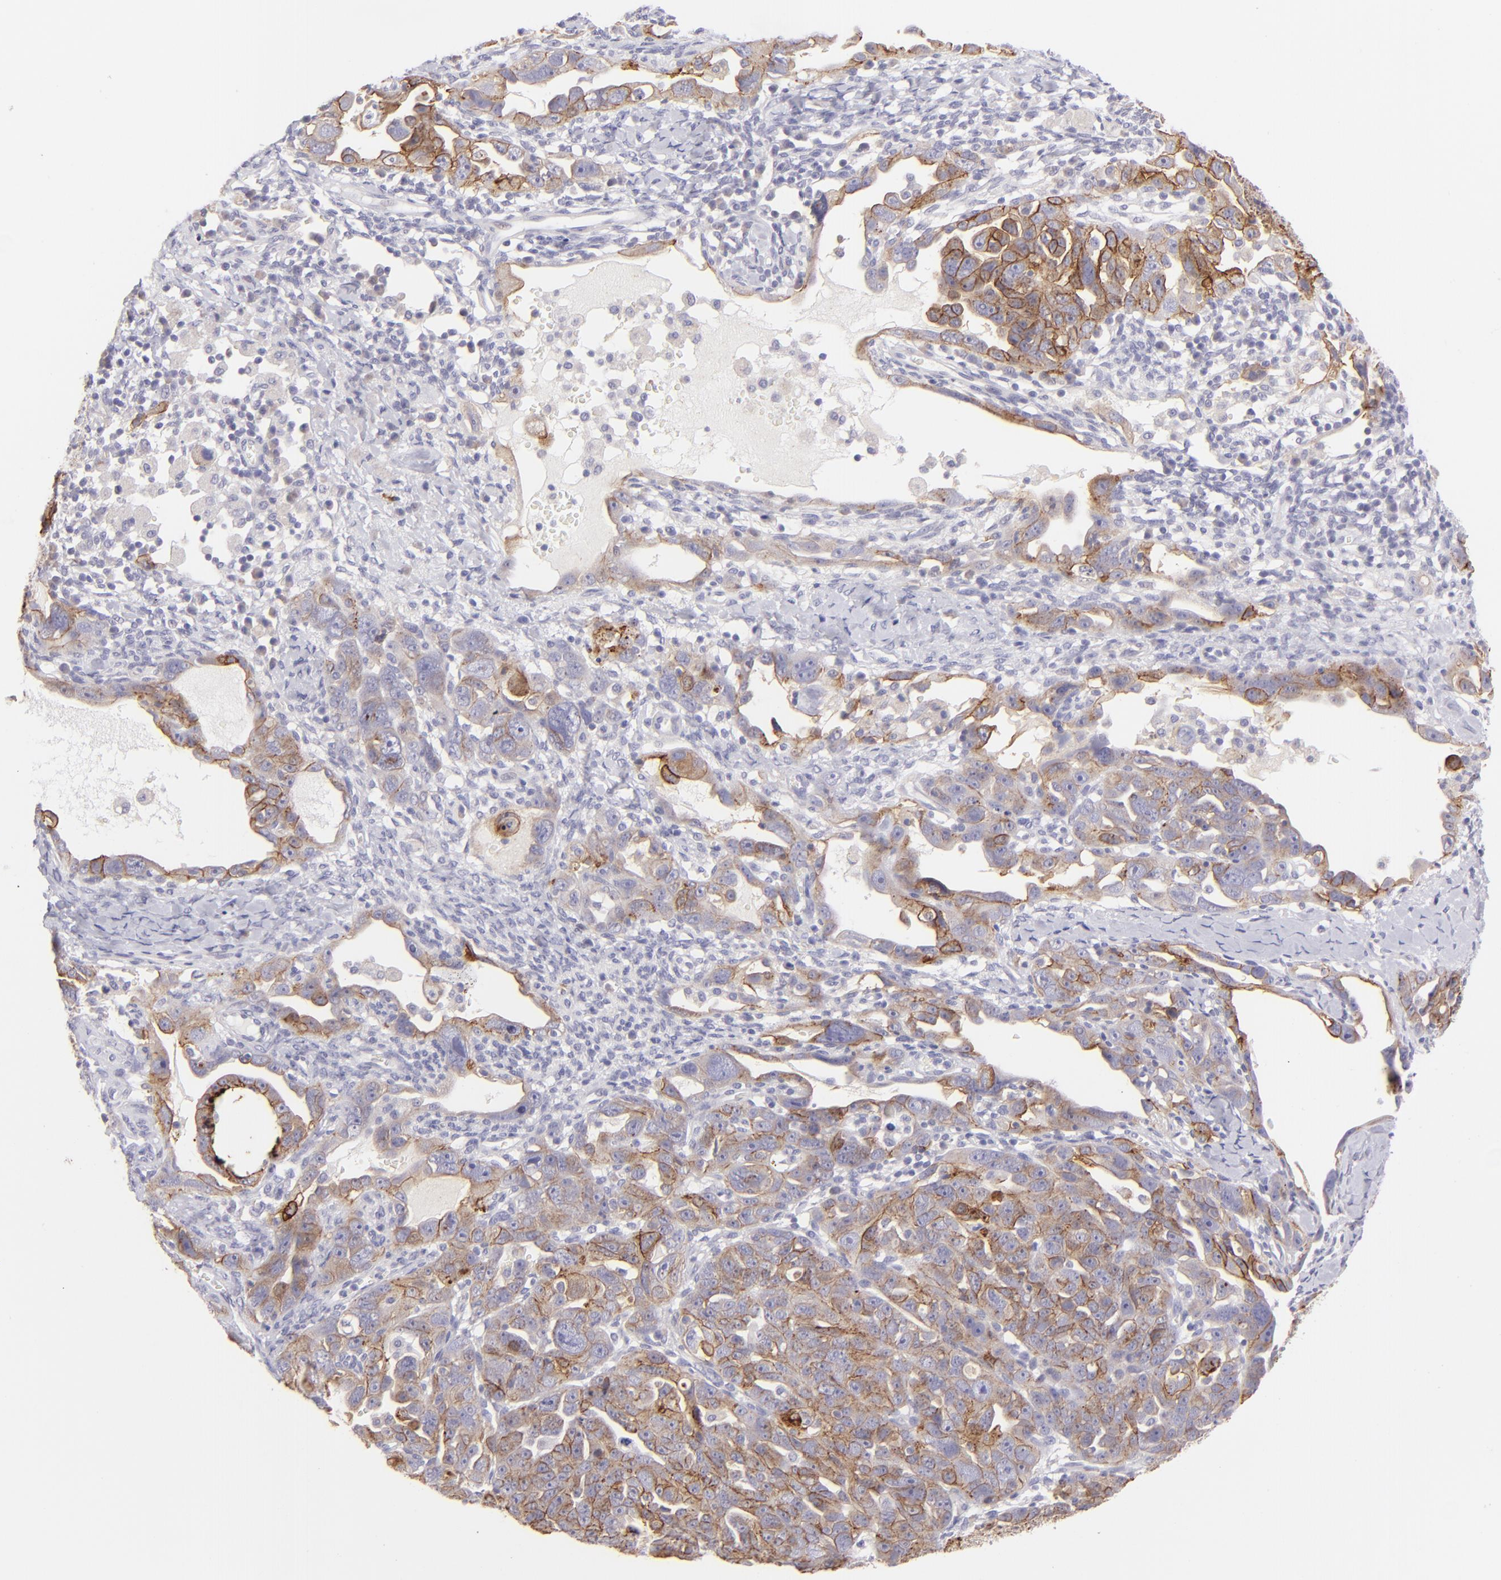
{"staining": {"intensity": "moderate", "quantity": "25%-75%", "location": "cytoplasmic/membranous"}, "tissue": "ovarian cancer", "cell_type": "Tumor cells", "image_type": "cancer", "snomed": [{"axis": "morphology", "description": "Cystadenocarcinoma, serous, NOS"}, {"axis": "topography", "description": "Ovary"}], "caption": "Ovarian cancer (serous cystadenocarcinoma) was stained to show a protein in brown. There is medium levels of moderate cytoplasmic/membranous staining in approximately 25%-75% of tumor cells. (Stains: DAB in brown, nuclei in blue, Microscopy: brightfield microscopy at high magnification).", "gene": "CLDN4", "patient": {"sex": "female", "age": 66}}